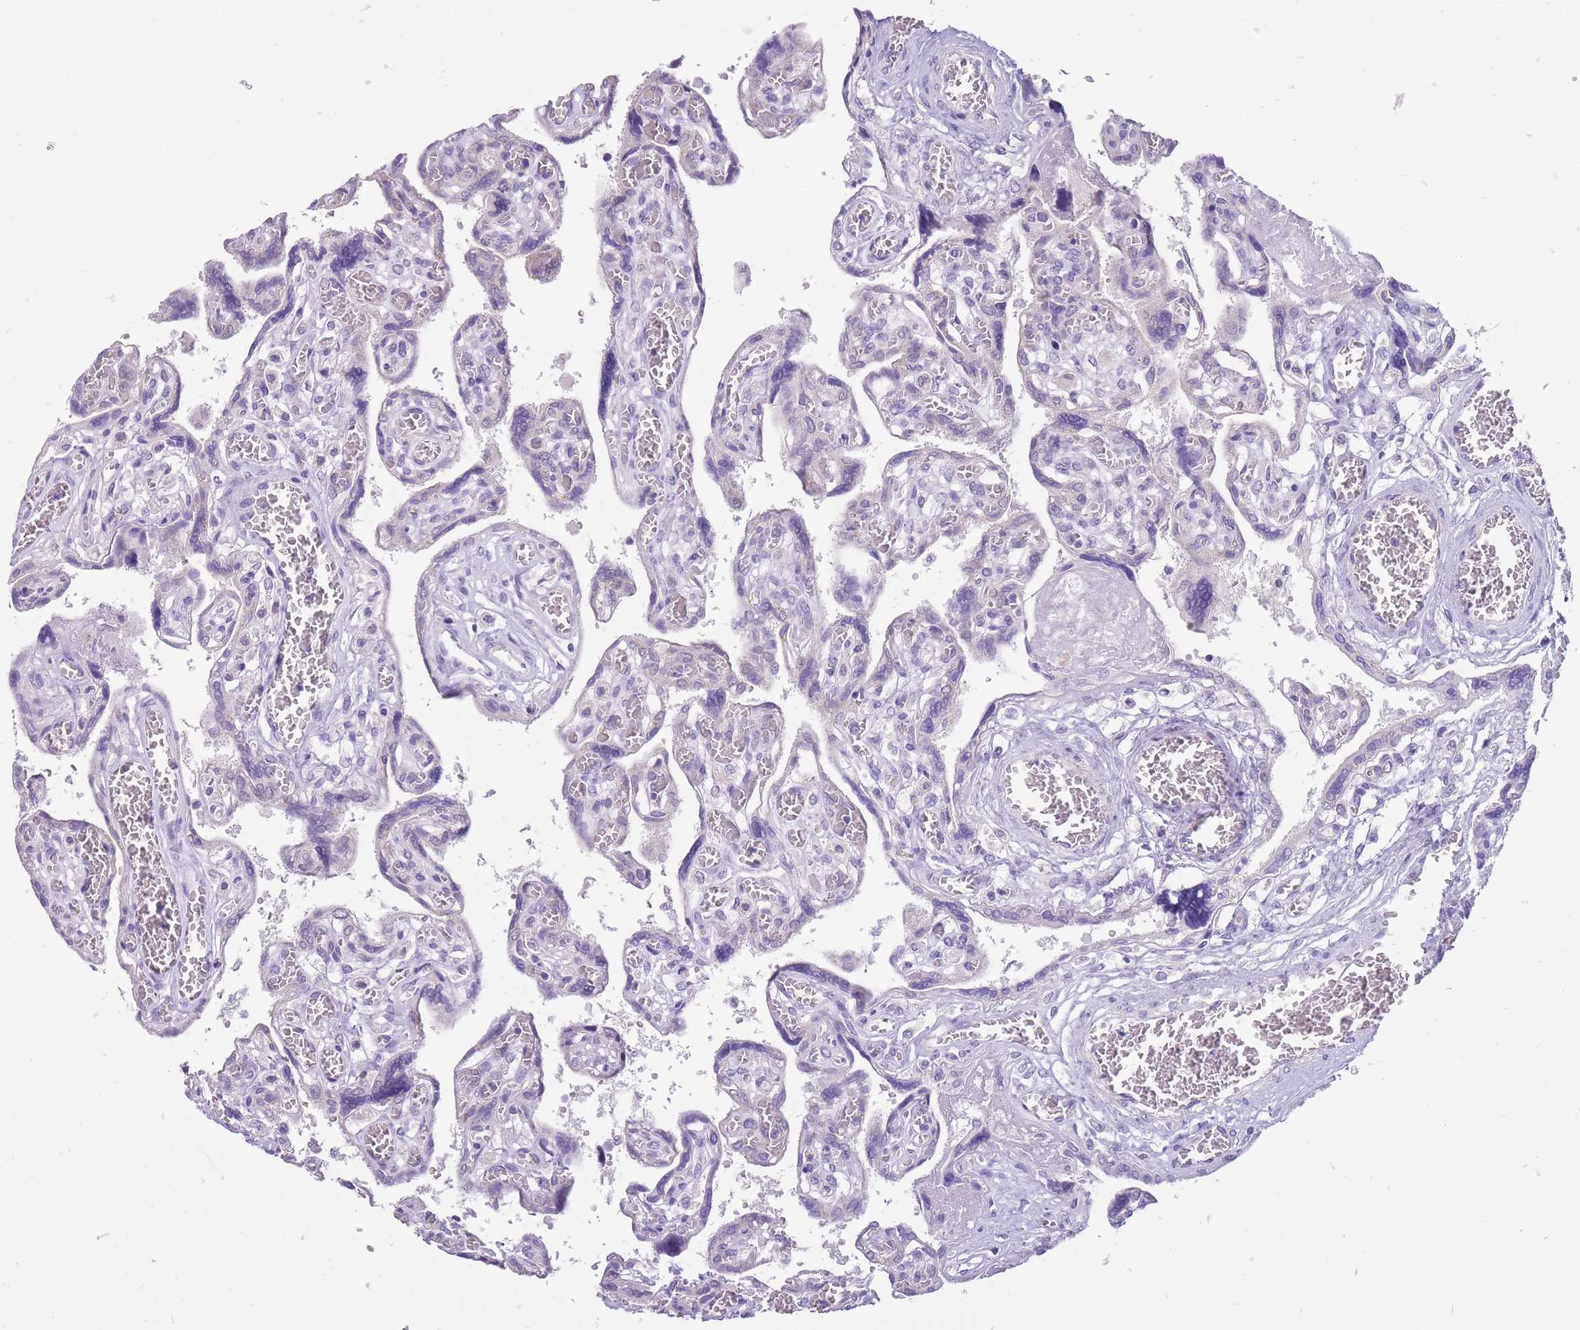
{"staining": {"intensity": "negative", "quantity": "none", "location": "none"}, "tissue": "placenta", "cell_type": "Decidual cells", "image_type": "normal", "snomed": [{"axis": "morphology", "description": "Normal tissue, NOS"}, {"axis": "topography", "description": "Placenta"}], "caption": "Immunohistochemistry (IHC) micrograph of unremarkable human placenta stained for a protein (brown), which shows no positivity in decidual cells. Brightfield microscopy of IHC stained with DAB (3,3'-diaminobenzidine) (brown) and hematoxylin (blue), captured at high magnification.", "gene": "ERICH4", "patient": {"sex": "female", "age": 39}}